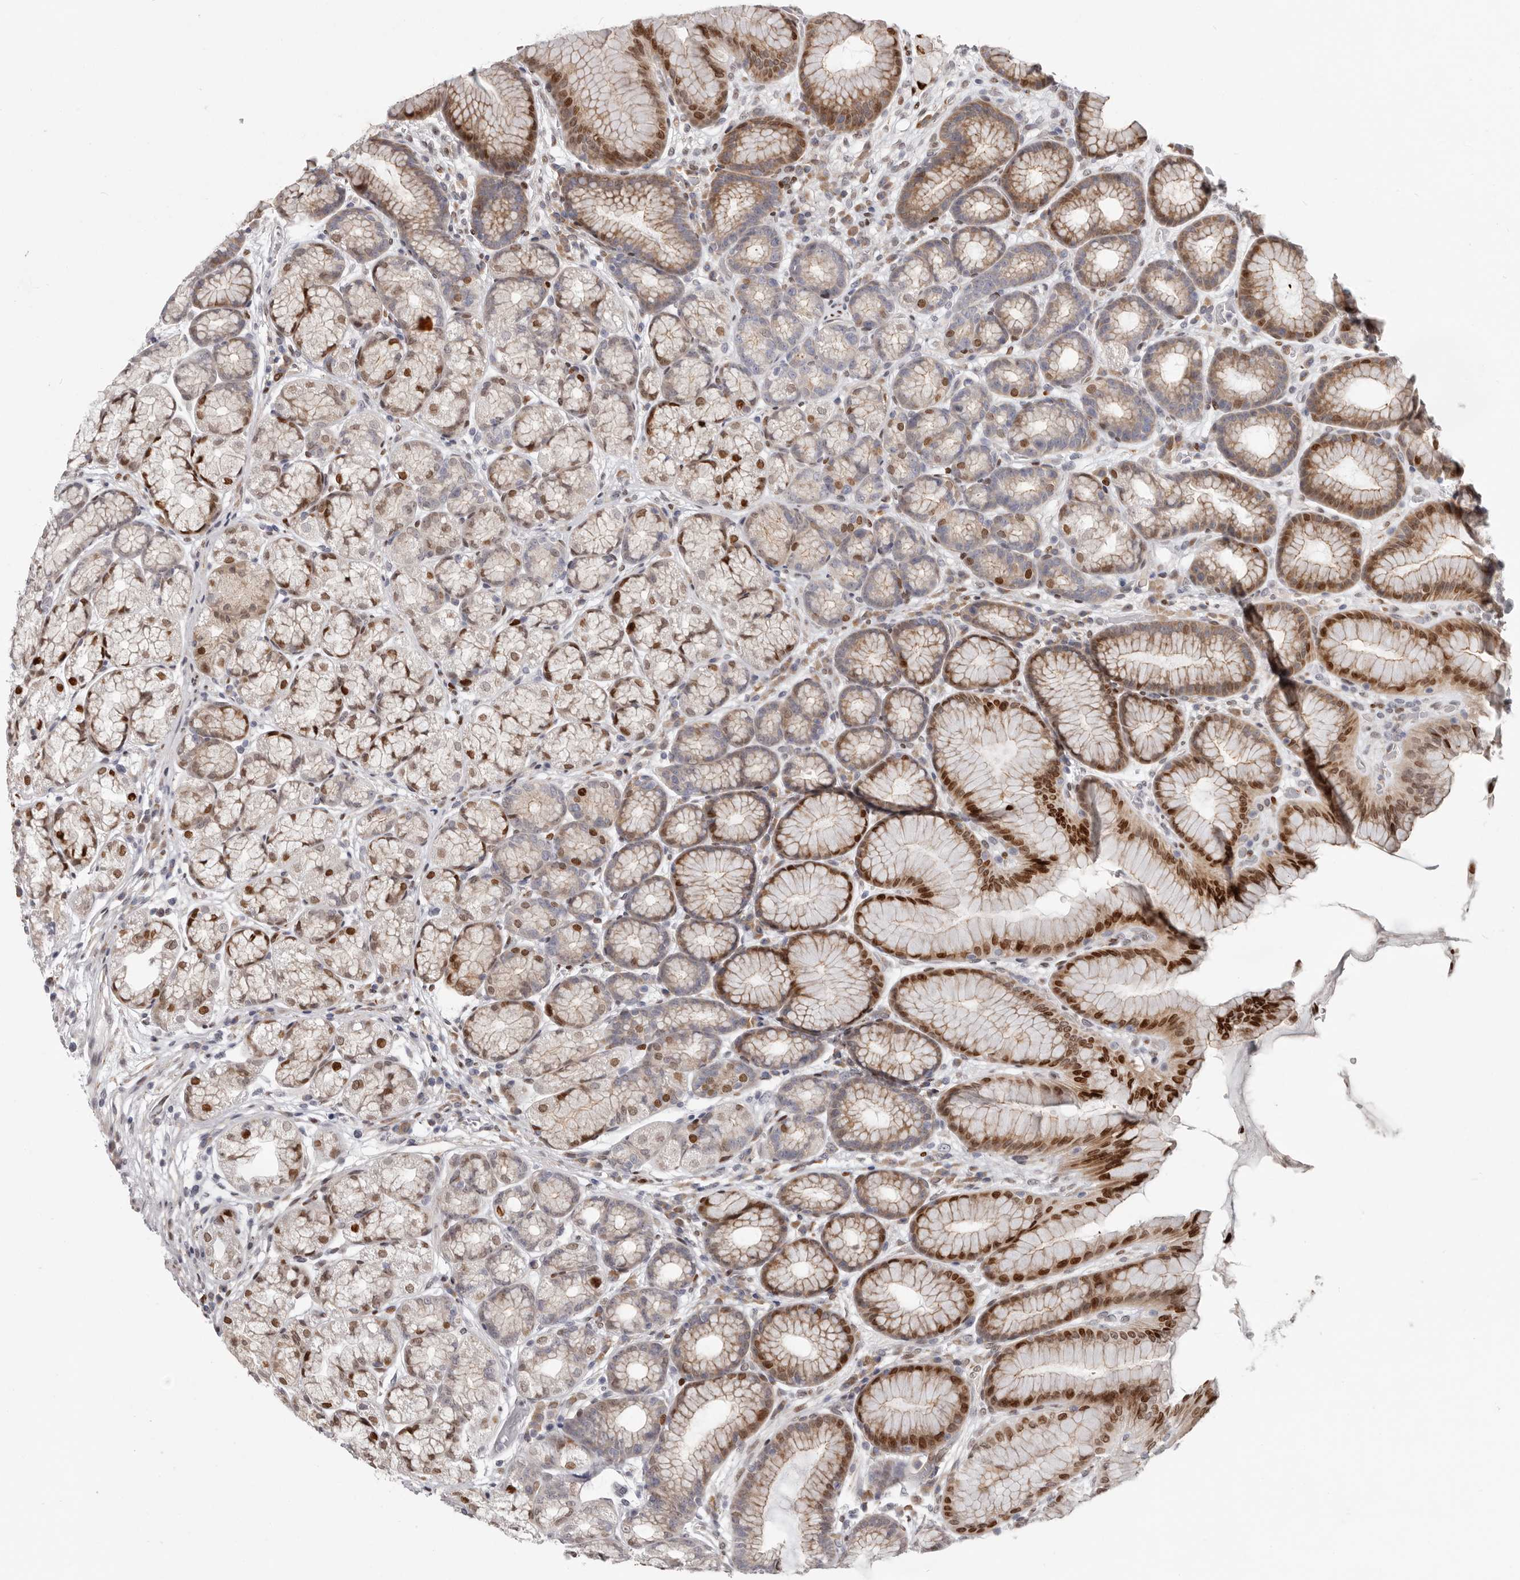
{"staining": {"intensity": "strong", "quantity": ">75%", "location": "cytoplasmic/membranous,nuclear"}, "tissue": "stomach", "cell_type": "Glandular cells", "image_type": "normal", "snomed": [{"axis": "morphology", "description": "Normal tissue, NOS"}, {"axis": "topography", "description": "Stomach"}], "caption": "The histopathology image demonstrates staining of normal stomach, revealing strong cytoplasmic/membranous,nuclear protein staining (brown color) within glandular cells. Using DAB (brown) and hematoxylin (blue) stains, captured at high magnification using brightfield microscopy.", "gene": "SRP19", "patient": {"sex": "male", "age": 57}}